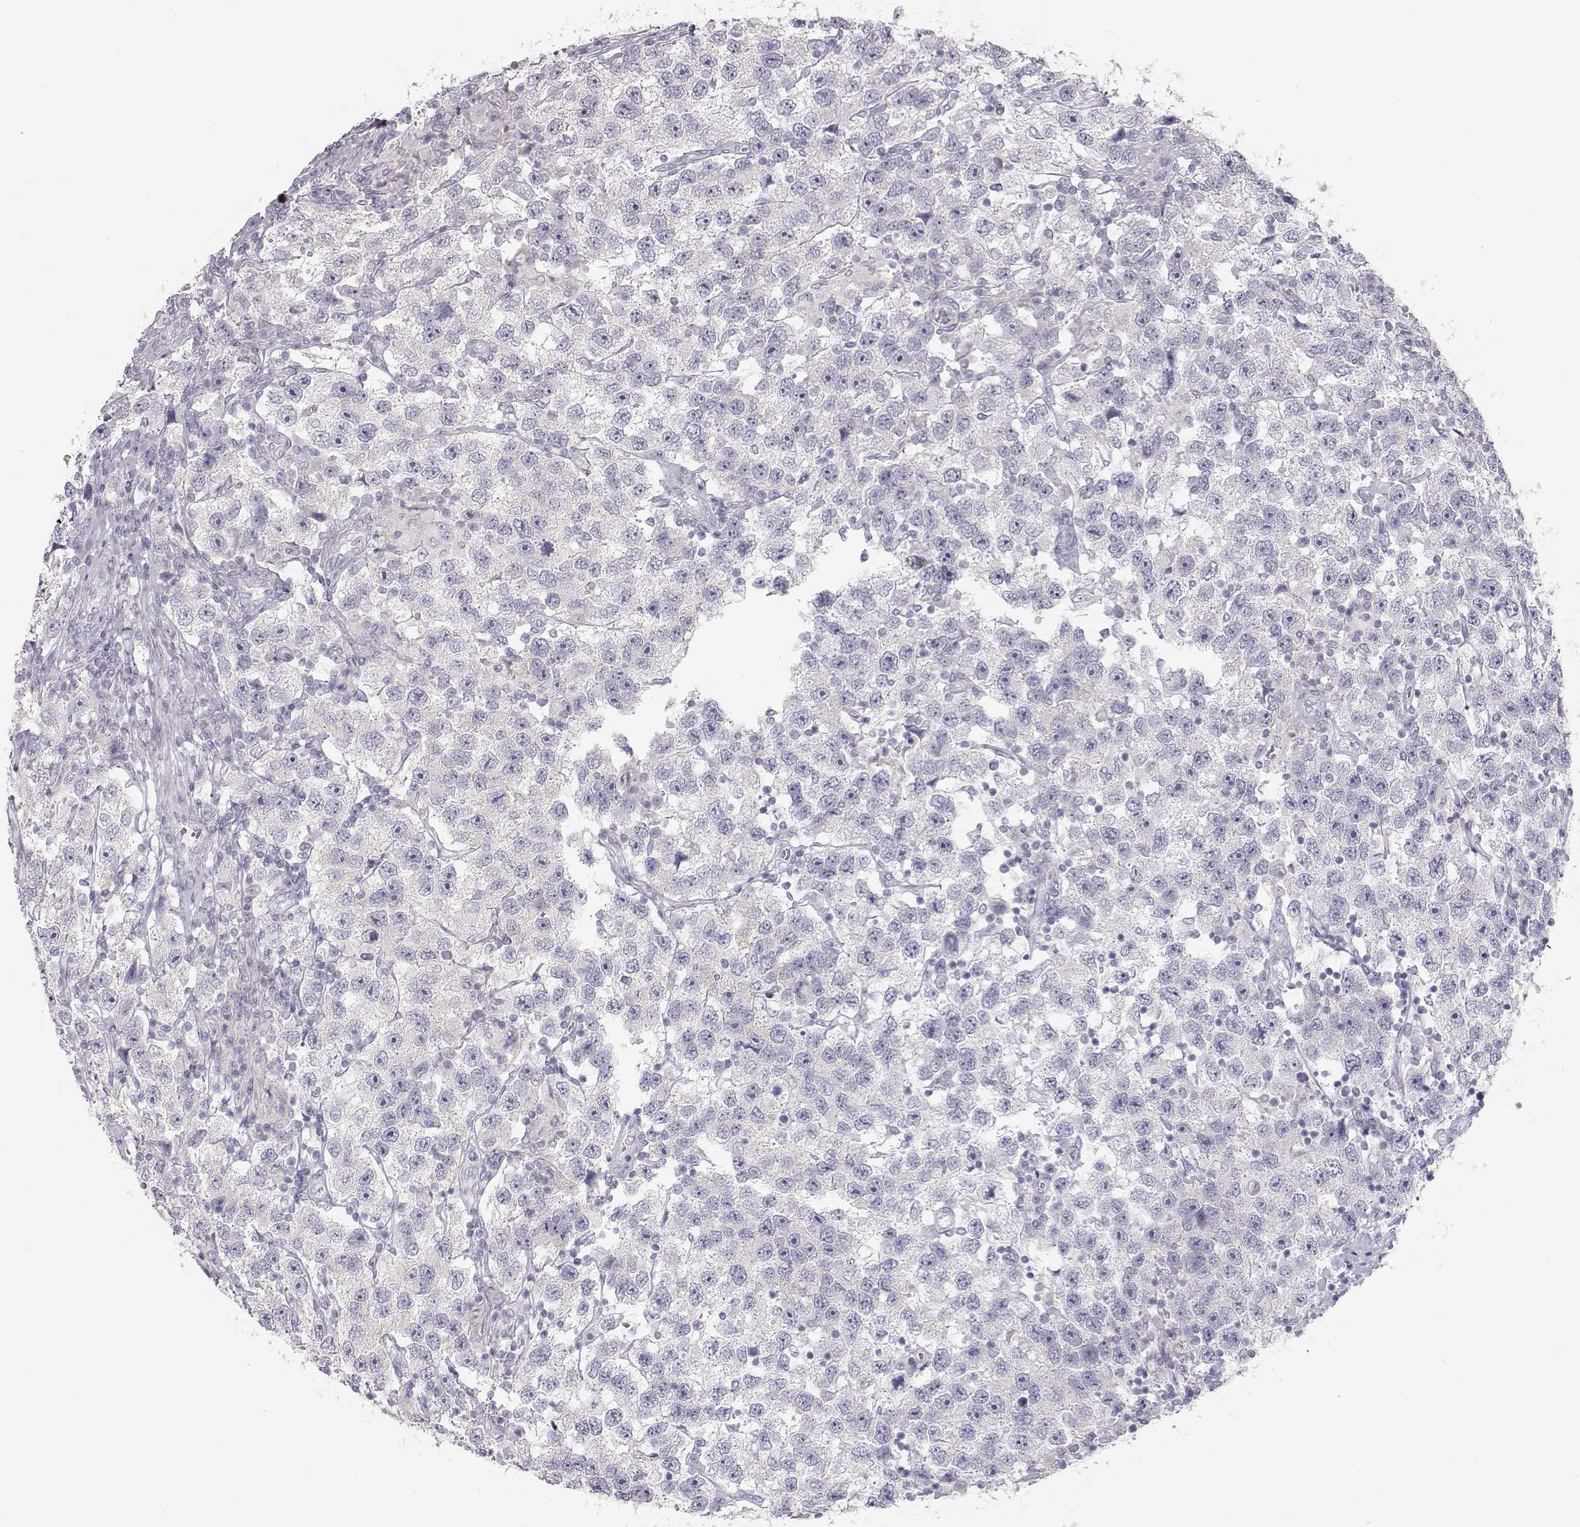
{"staining": {"intensity": "negative", "quantity": "none", "location": "none"}, "tissue": "testis cancer", "cell_type": "Tumor cells", "image_type": "cancer", "snomed": [{"axis": "morphology", "description": "Seminoma, NOS"}, {"axis": "topography", "description": "Testis"}], "caption": "There is no significant staining in tumor cells of testis seminoma.", "gene": "LEPR", "patient": {"sex": "male", "age": 26}}